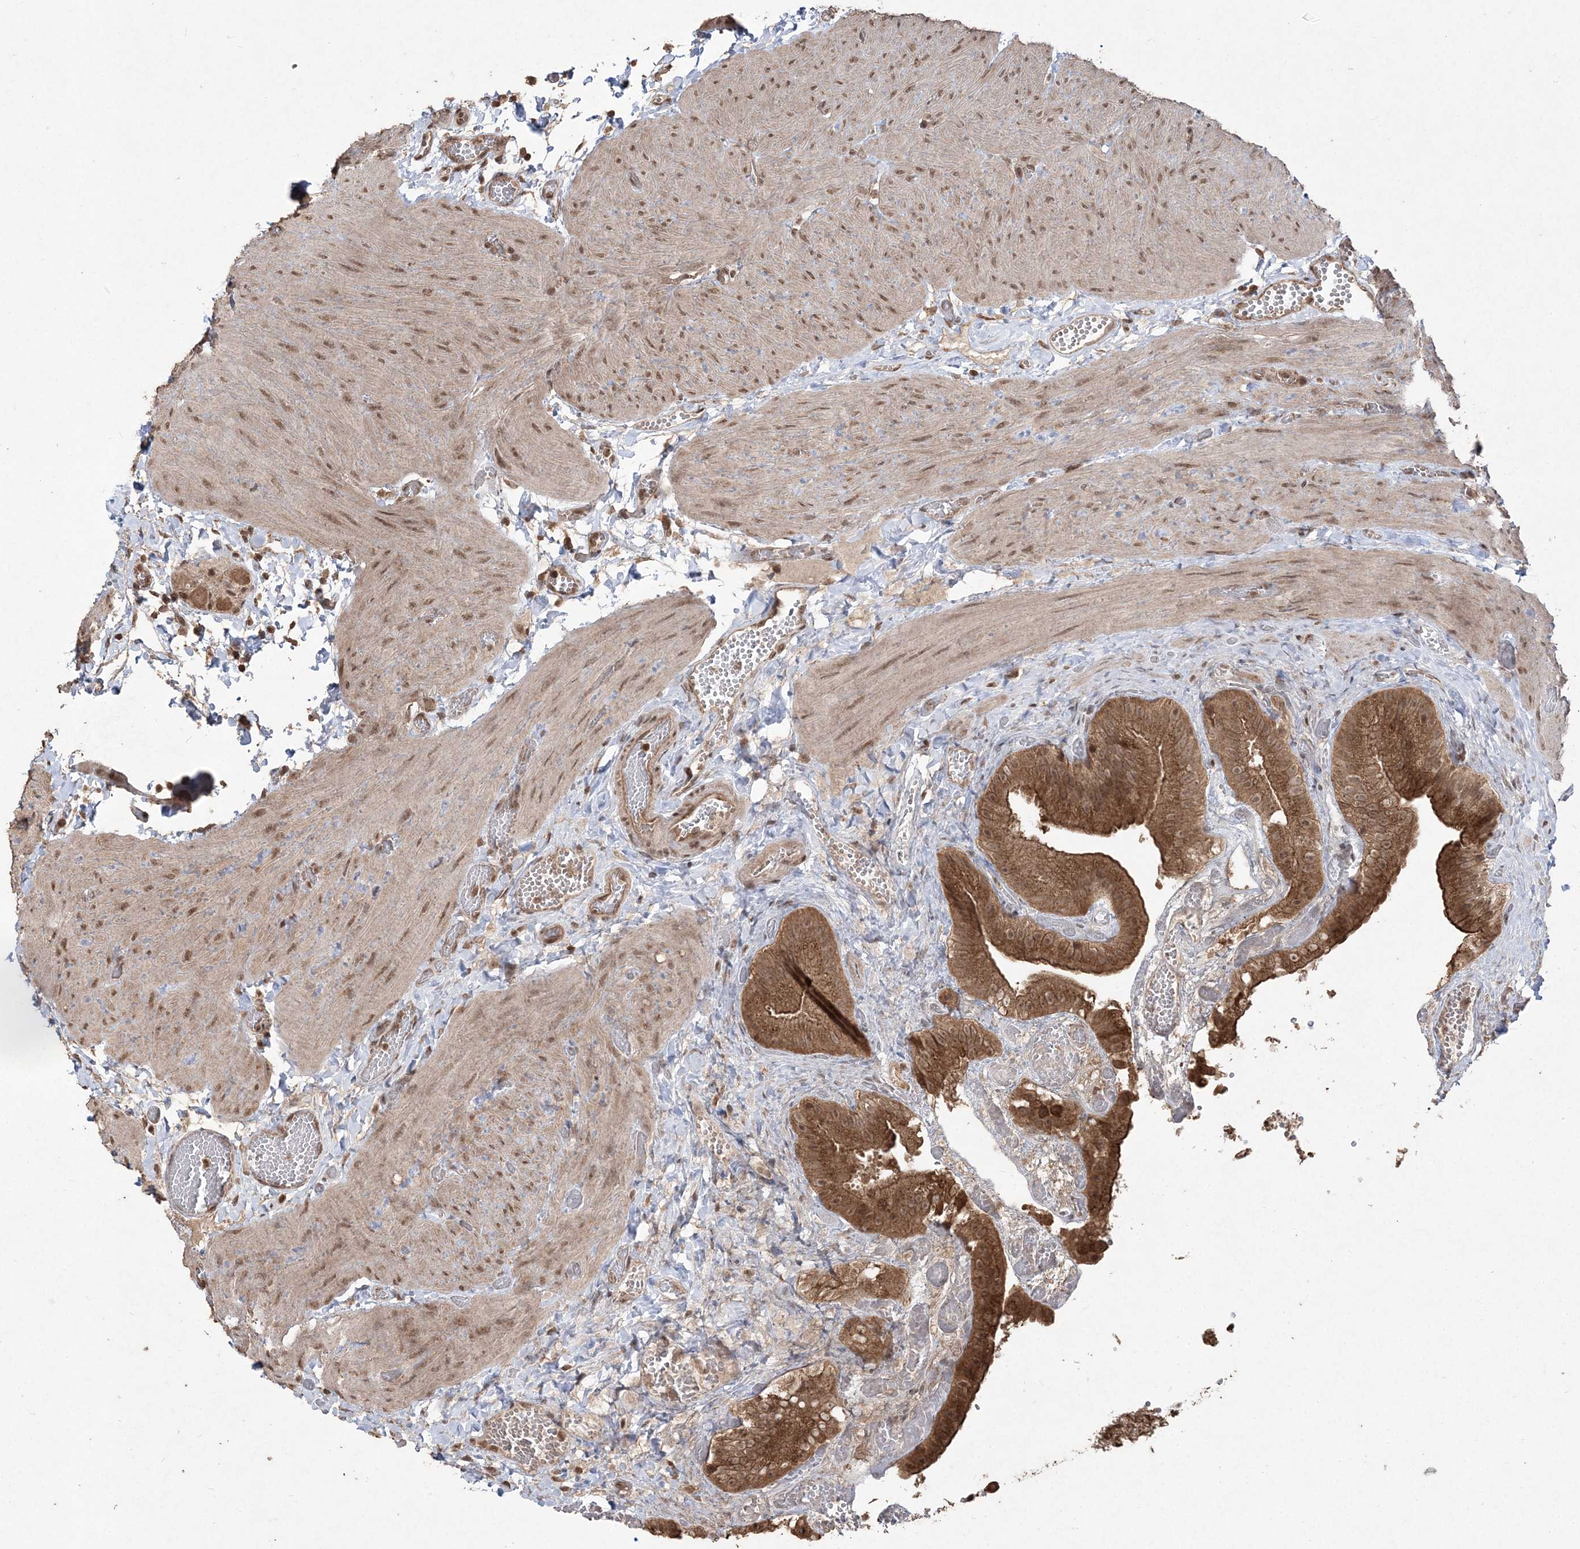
{"staining": {"intensity": "strong", "quantity": ">75%", "location": "cytoplasmic/membranous,nuclear"}, "tissue": "gallbladder", "cell_type": "Glandular cells", "image_type": "normal", "snomed": [{"axis": "morphology", "description": "Normal tissue, NOS"}, {"axis": "topography", "description": "Gallbladder"}], "caption": "Strong cytoplasmic/membranous,nuclear protein positivity is seen in approximately >75% of glandular cells in gallbladder. The staining was performed using DAB (3,3'-diaminobenzidine) to visualize the protein expression in brown, while the nuclei were stained in blue with hematoxylin (Magnification: 20x).", "gene": "EHHADH", "patient": {"sex": "female", "age": 64}}